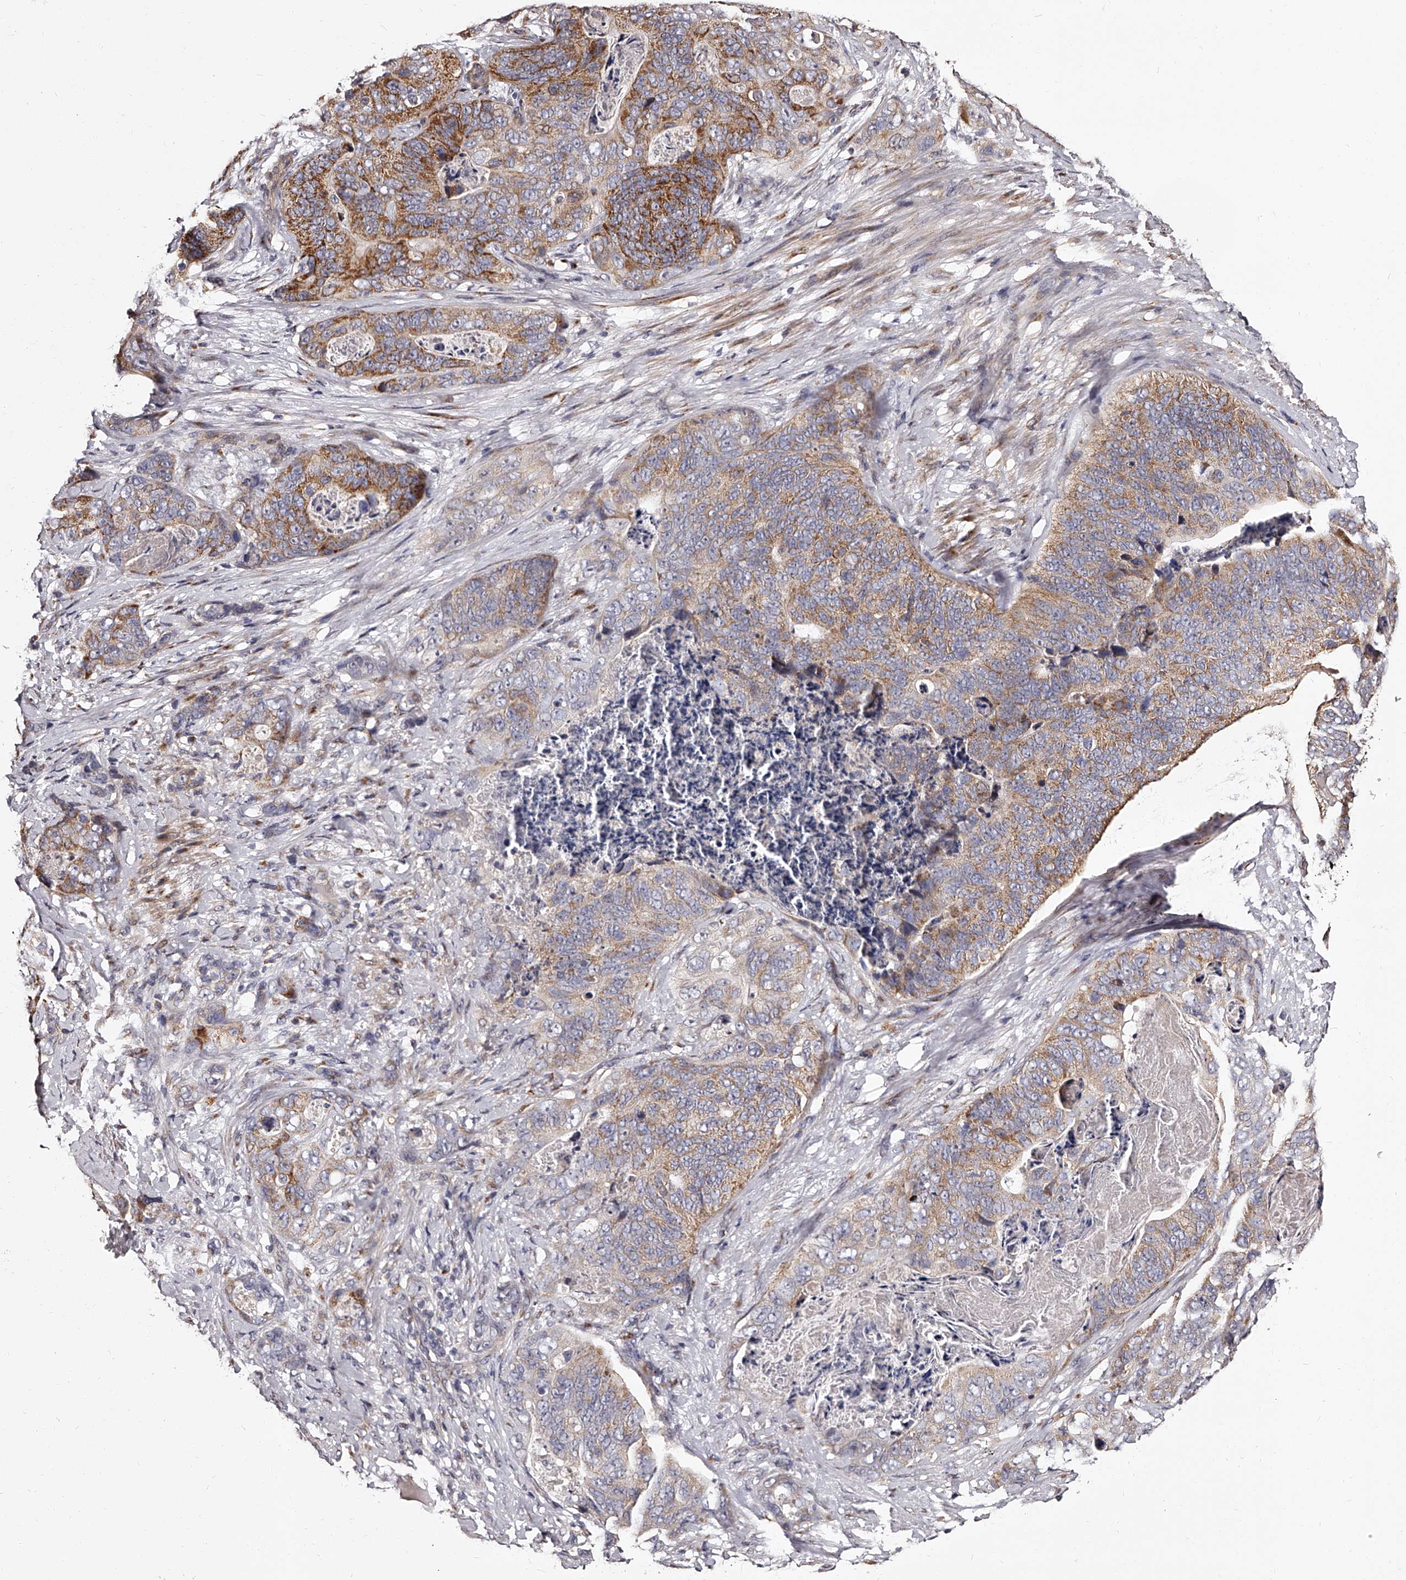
{"staining": {"intensity": "strong", "quantity": "<25%", "location": "cytoplasmic/membranous"}, "tissue": "stomach cancer", "cell_type": "Tumor cells", "image_type": "cancer", "snomed": [{"axis": "morphology", "description": "Normal tissue, NOS"}, {"axis": "morphology", "description": "Adenocarcinoma, NOS"}, {"axis": "topography", "description": "Stomach"}], "caption": "Protein staining shows strong cytoplasmic/membranous positivity in about <25% of tumor cells in stomach cancer.", "gene": "RSC1A1", "patient": {"sex": "female", "age": 89}}